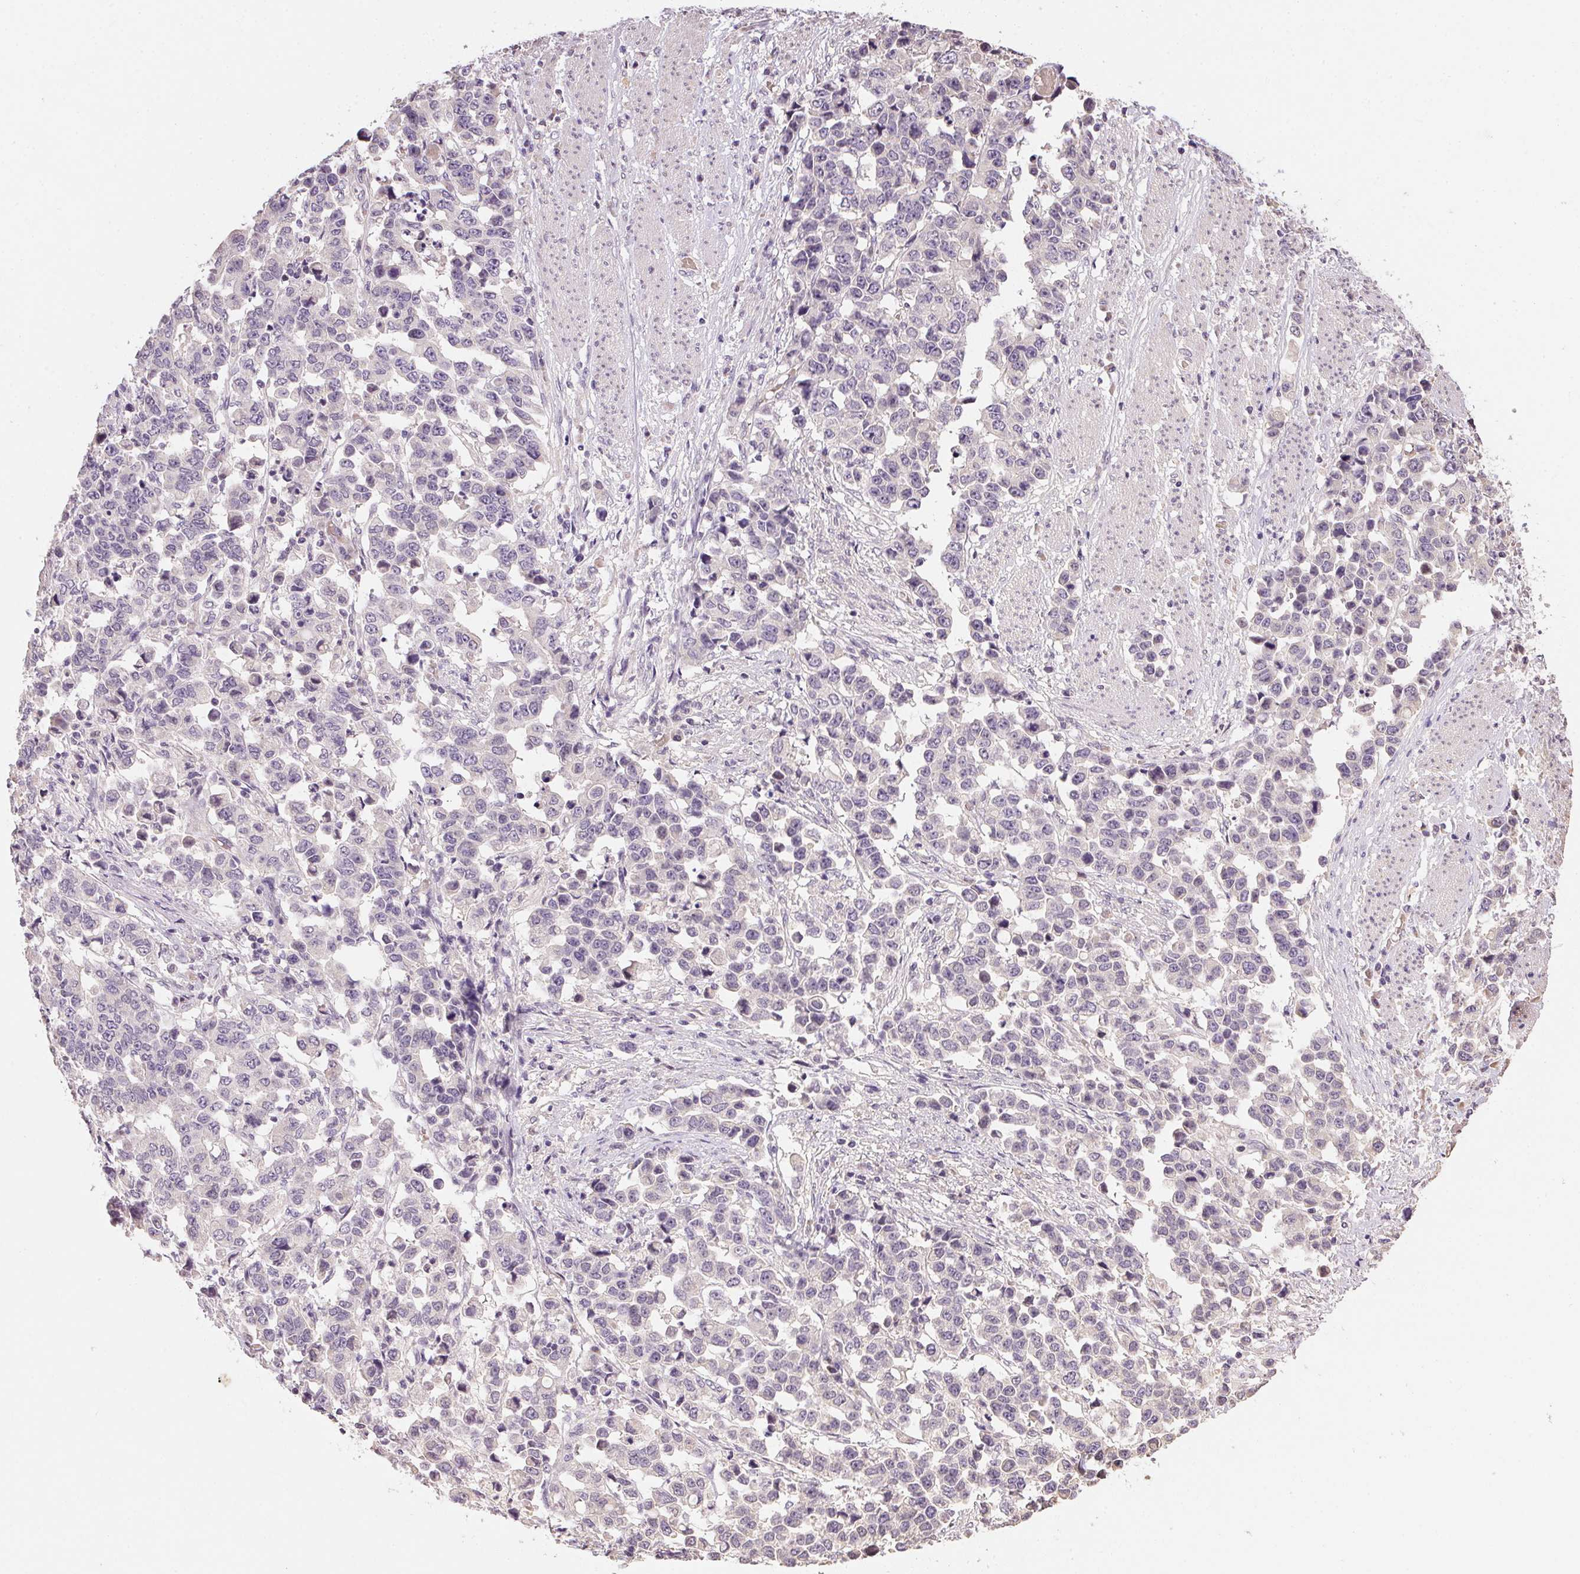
{"staining": {"intensity": "negative", "quantity": "none", "location": "none"}, "tissue": "stomach cancer", "cell_type": "Tumor cells", "image_type": "cancer", "snomed": [{"axis": "morphology", "description": "Adenocarcinoma, NOS"}, {"axis": "topography", "description": "Stomach, upper"}], "caption": "A high-resolution micrograph shows IHC staining of stomach cancer (adenocarcinoma), which demonstrates no significant staining in tumor cells. (DAB IHC with hematoxylin counter stain).", "gene": "ALDH8A1", "patient": {"sex": "male", "age": 69}}